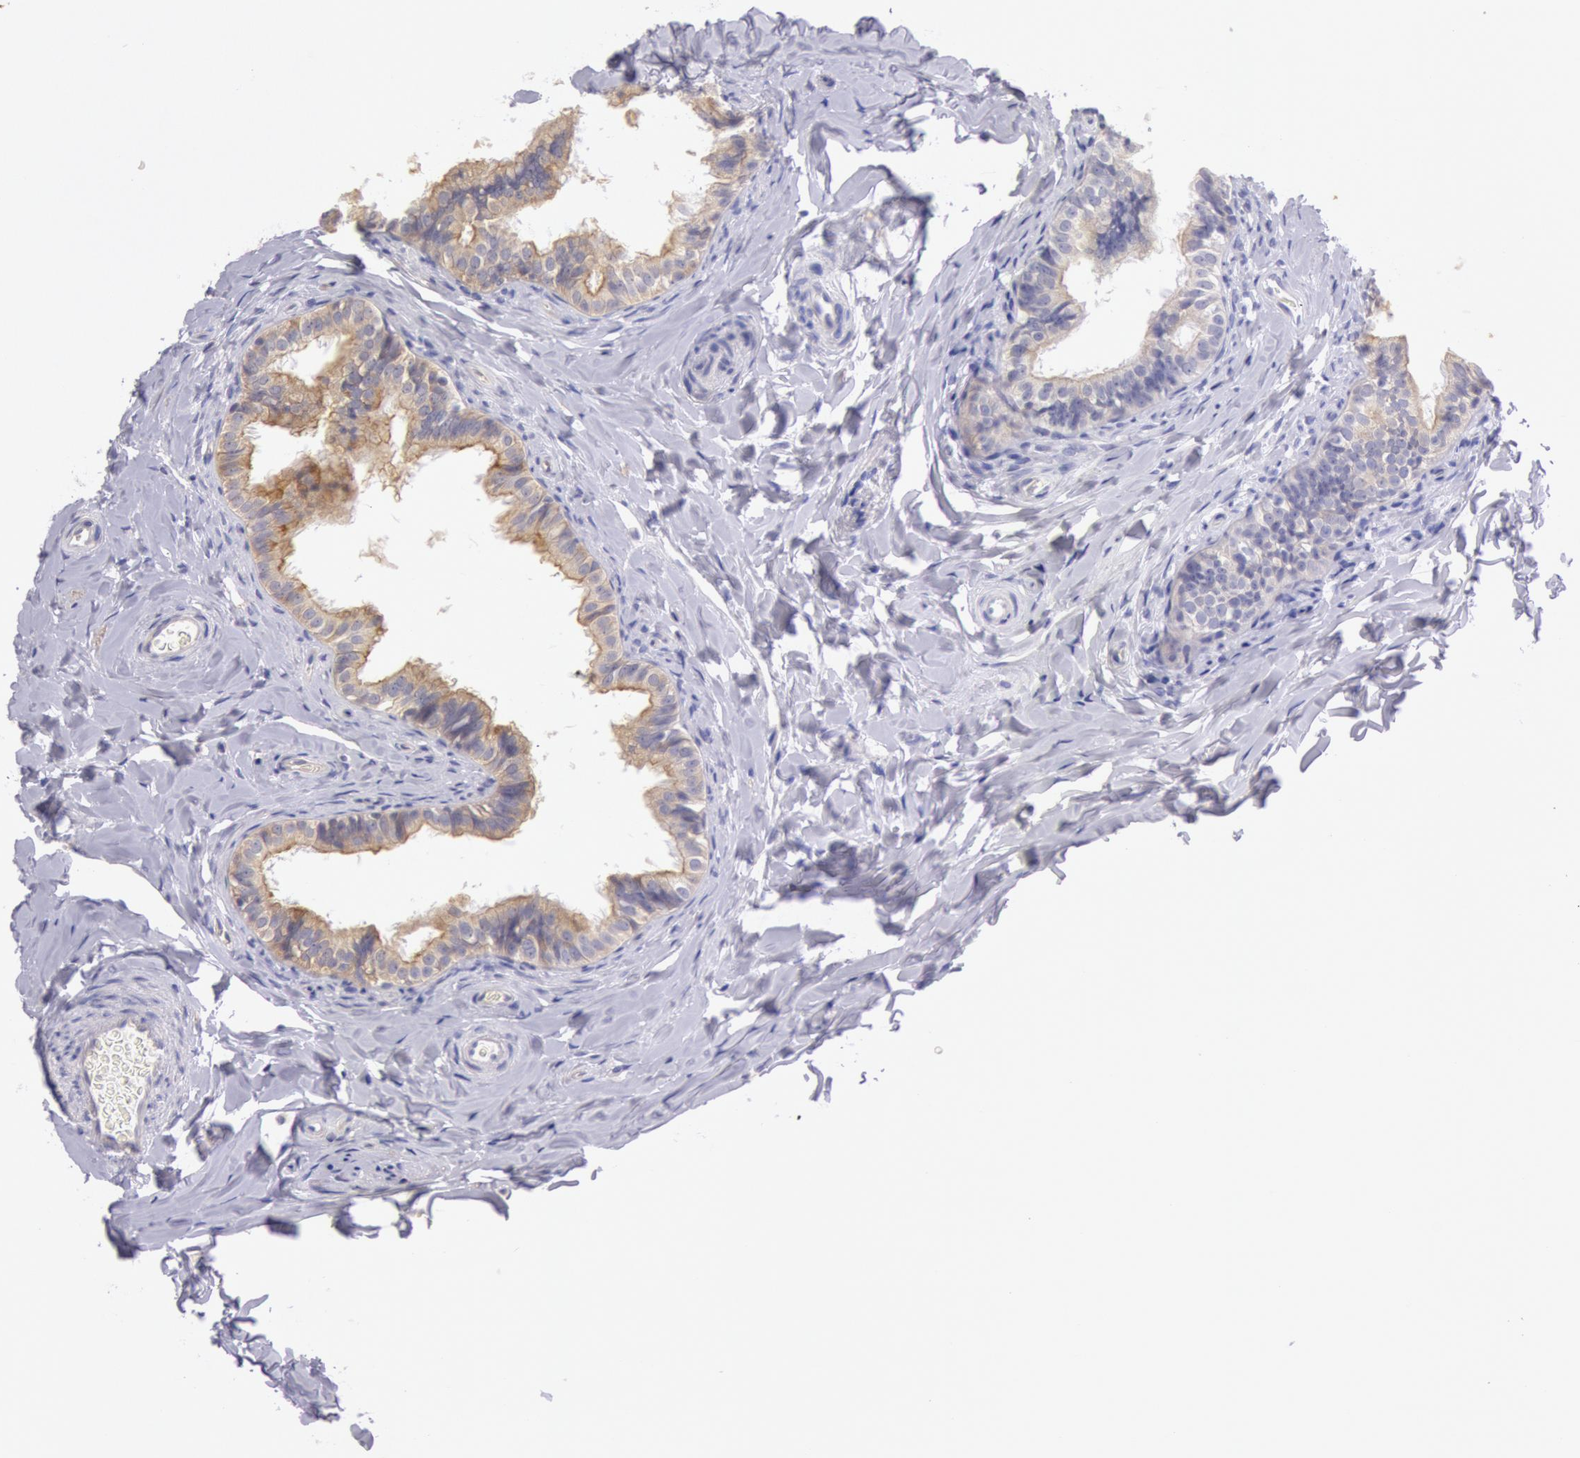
{"staining": {"intensity": "weak", "quantity": ">75%", "location": "cytoplasmic/membranous"}, "tissue": "epididymis", "cell_type": "Glandular cells", "image_type": "normal", "snomed": [{"axis": "morphology", "description": "Normal tissue, NOS"}, {"axis": "topography", "description": "Epididymis"}], "caption": "IHC (DAB (3,3'-diaminobenzidine)) staining of normal epididymis exhibits weak cytoplasmic/membranous protein expression in about >75% of glandular cells.", "gene": "MYO5A", "patient": {"sex": "male", "age": 26}}